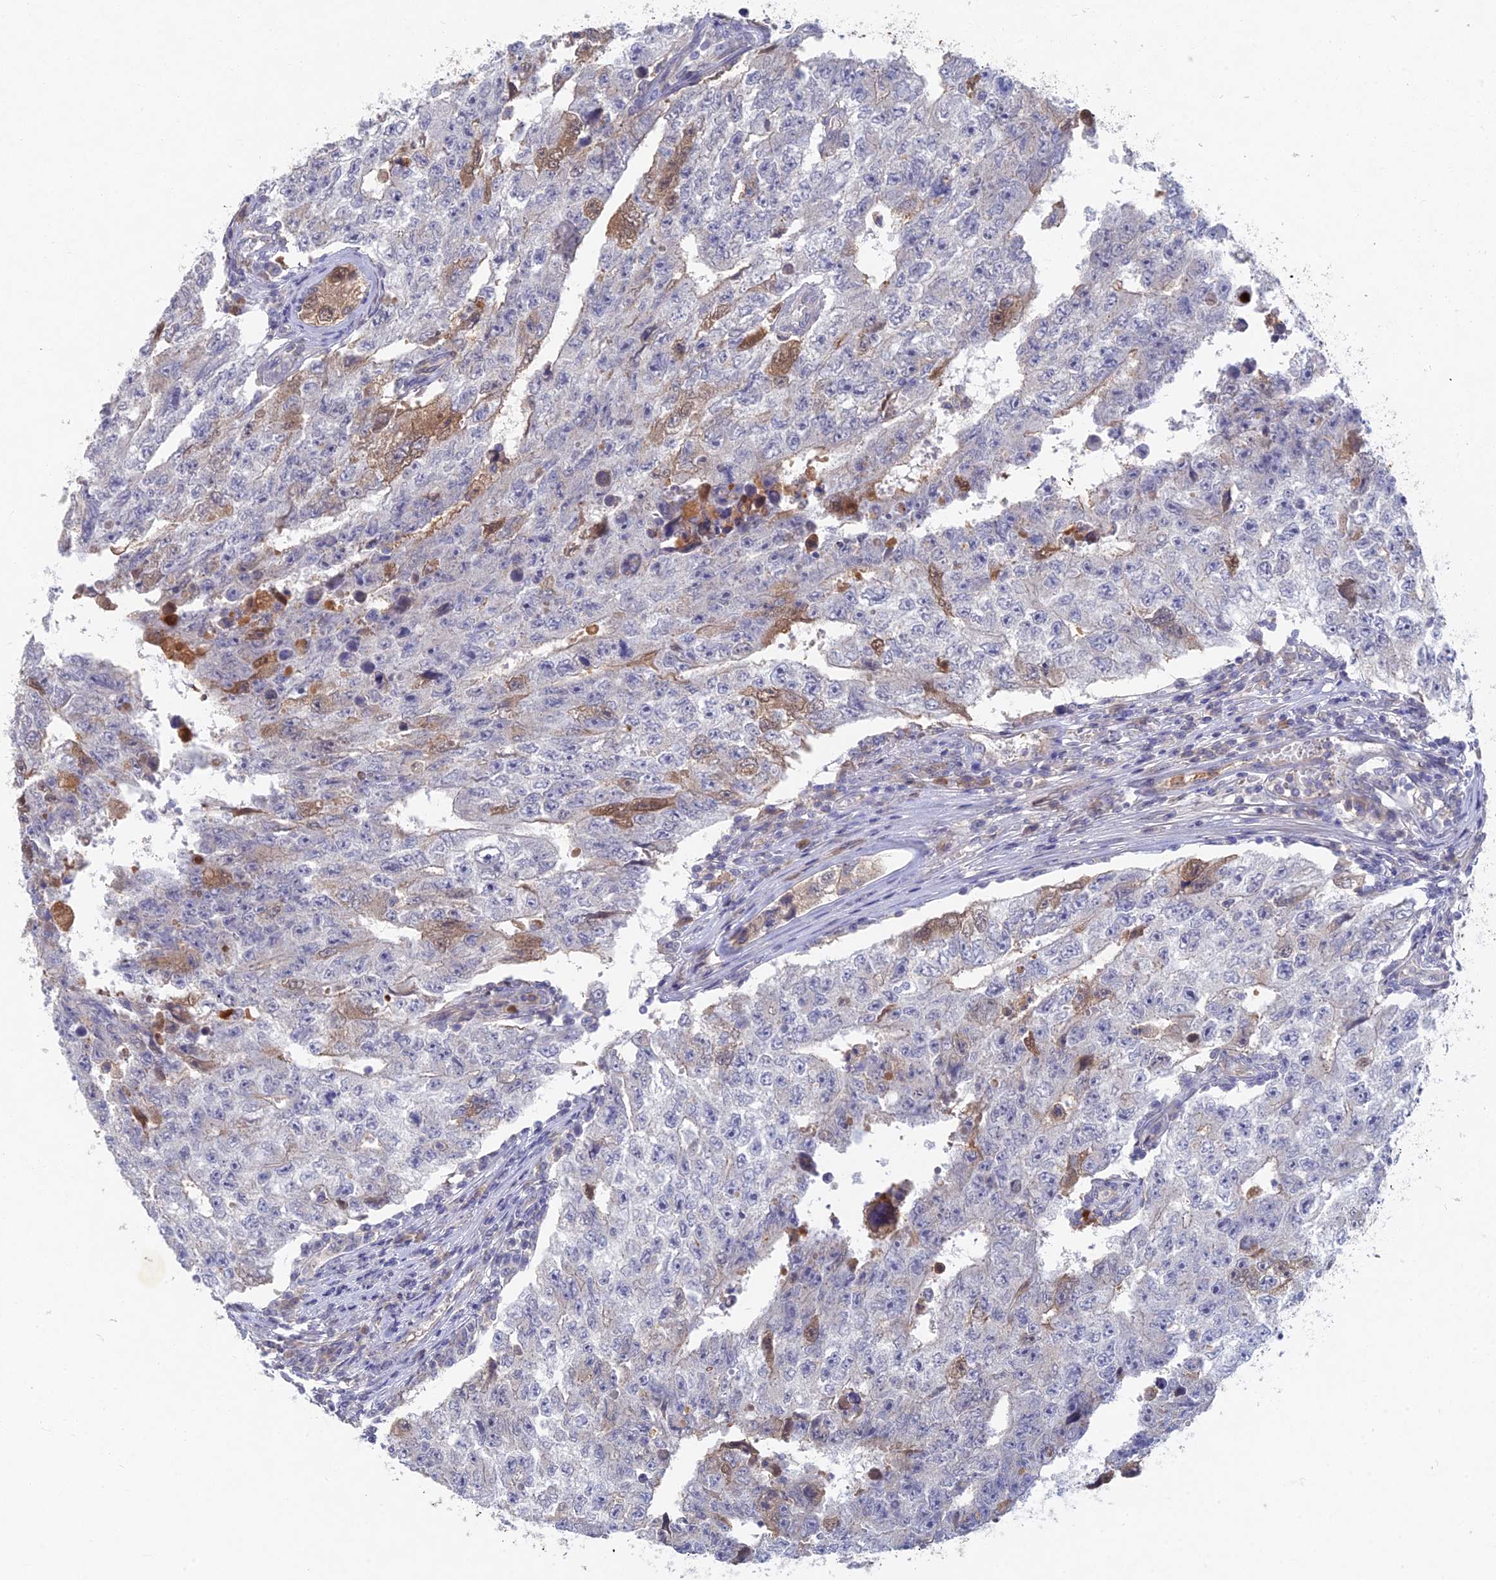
{"staining": {"intensity": "negative", "quantity": "none", "location": "none"}, "tissue": "testis cancer", "cell_type": "Tumor cells", "image_type": "cancer", "snomed": [{"axis": "morphology", "description": "Carcinoma, Embryonal, NOS"}, {"axis": "topography", "description": "Testis"}], "caption": "Photomicrograph shows no significant protein positivity in tumor cells of testis cancer.", "gene": "GNA15", "patient": {"sex": "male", "age": 17}}